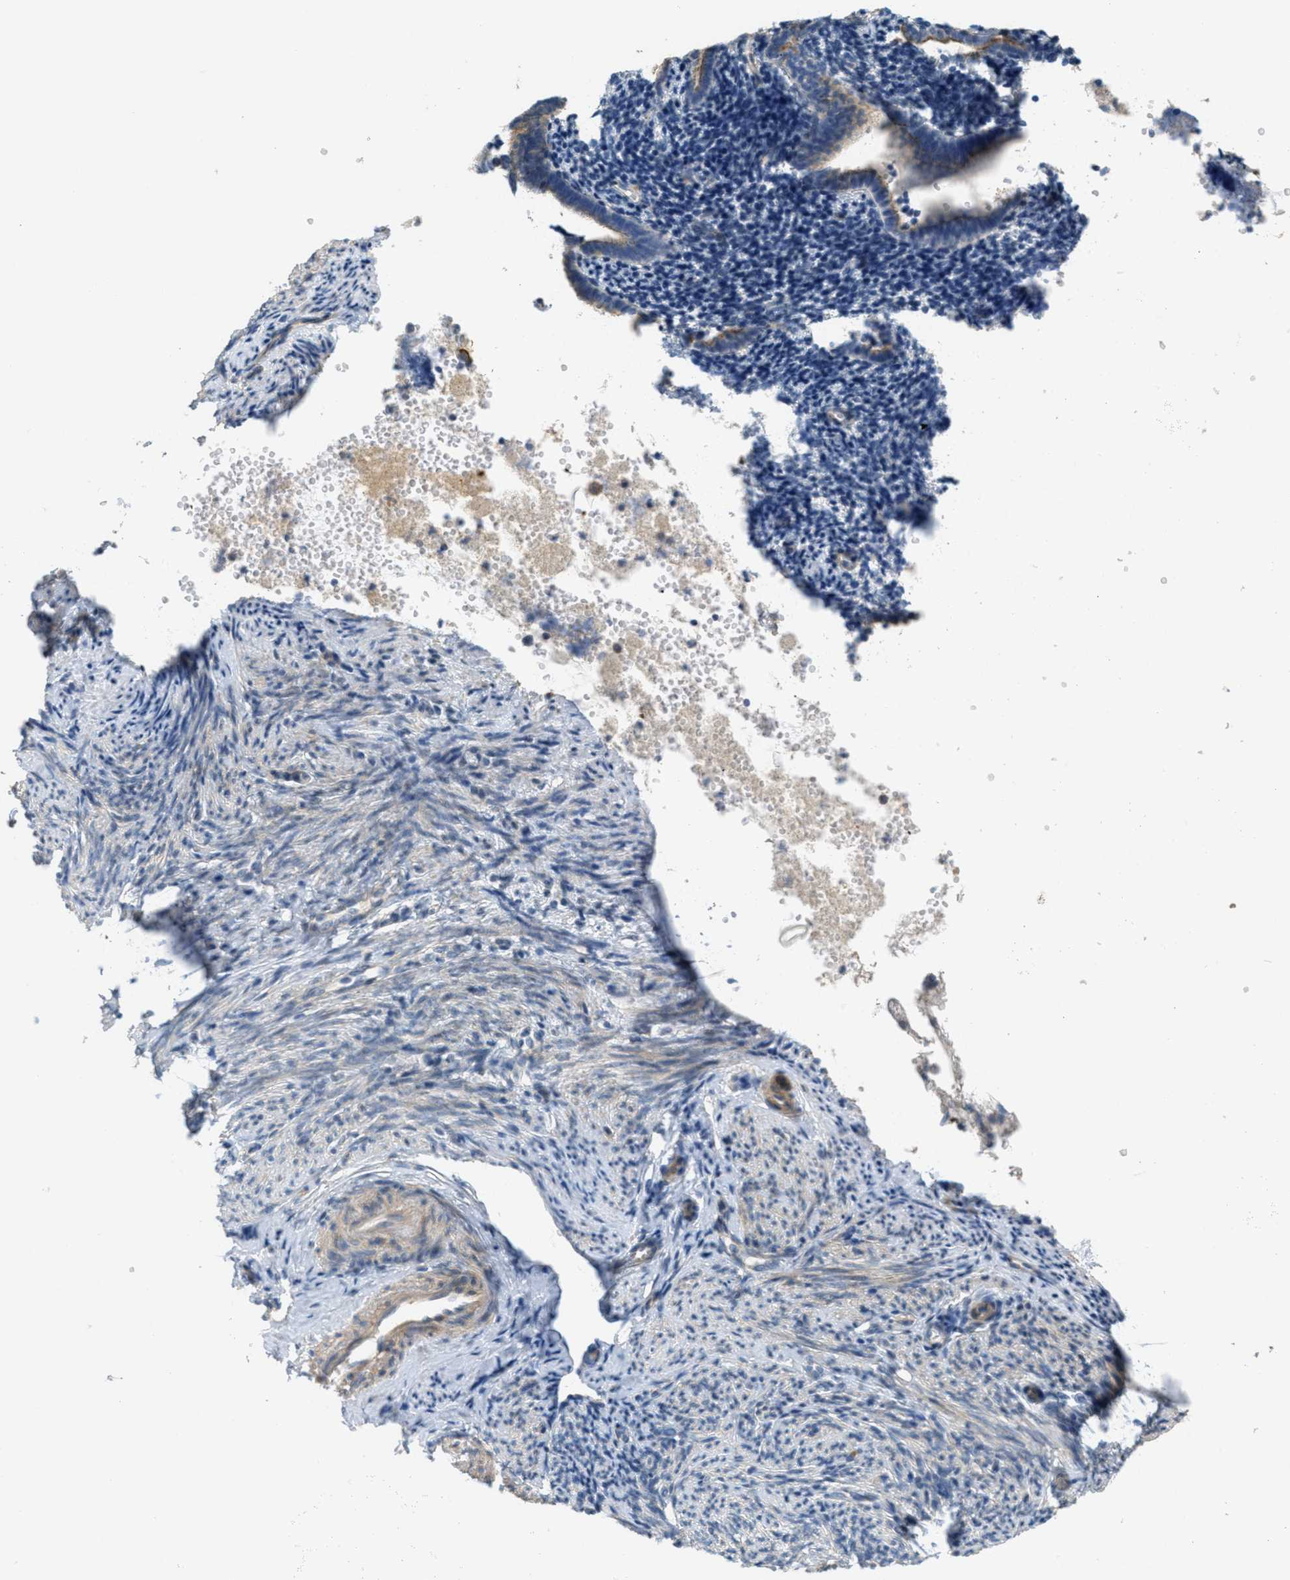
{"staining": {"intensity": "negative", "quantity": "none", "location": "none"}, "tissue": "endometrium", "cell_type": "Cells in endometrial stroma", "image_type": "normal", "snomed": [{"axis": "morphology", "description": "Normal tissue, NOS"}, {"axis": "topography", "description": "Endometrium"}], "caption": "Image shows no protein positivity in cells in endometrial stroma of normal endometrium.", "gene": "ADCY5", "patient": {"sex": "female", "age": 50}}